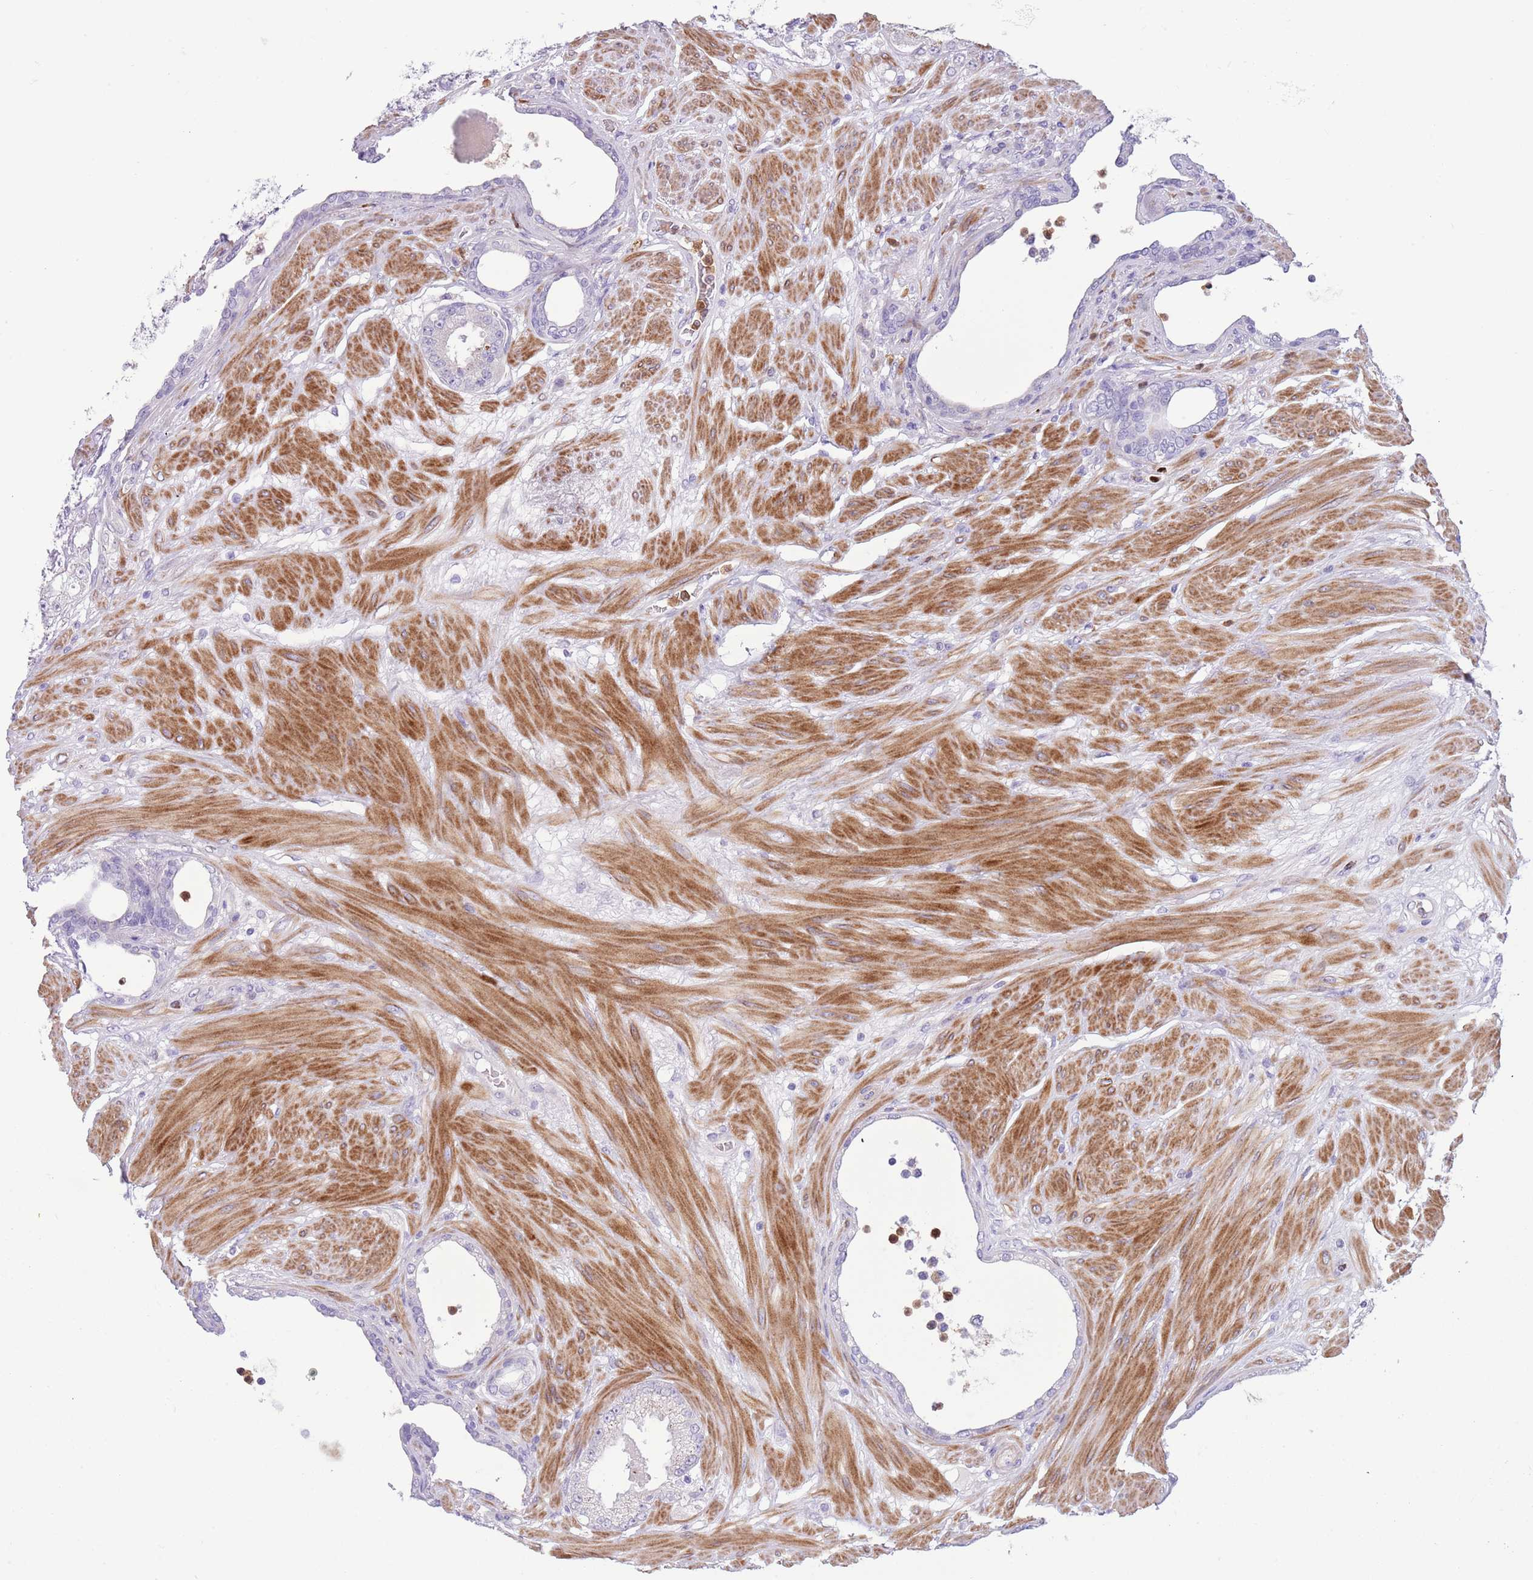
{"staining": {"intensity": "negative", "quantity": "none", "location": "none"}, "tissue": "prostate cancer", "cell_type": "Tumor cells", "image_type": "cancer", "snomed": [{"axis": "morphology", "description": "Adenocarcinoma, High grade"}, {"axis": "topography", "description": "Prostate"}], "caption": "Micrograph shows no significant protein staining in tumor cells of prostate cancer (adenocarcinoma (high-grade)).", "gene": "OR6M1", "patient": {"sex": "male", "age": 68}}